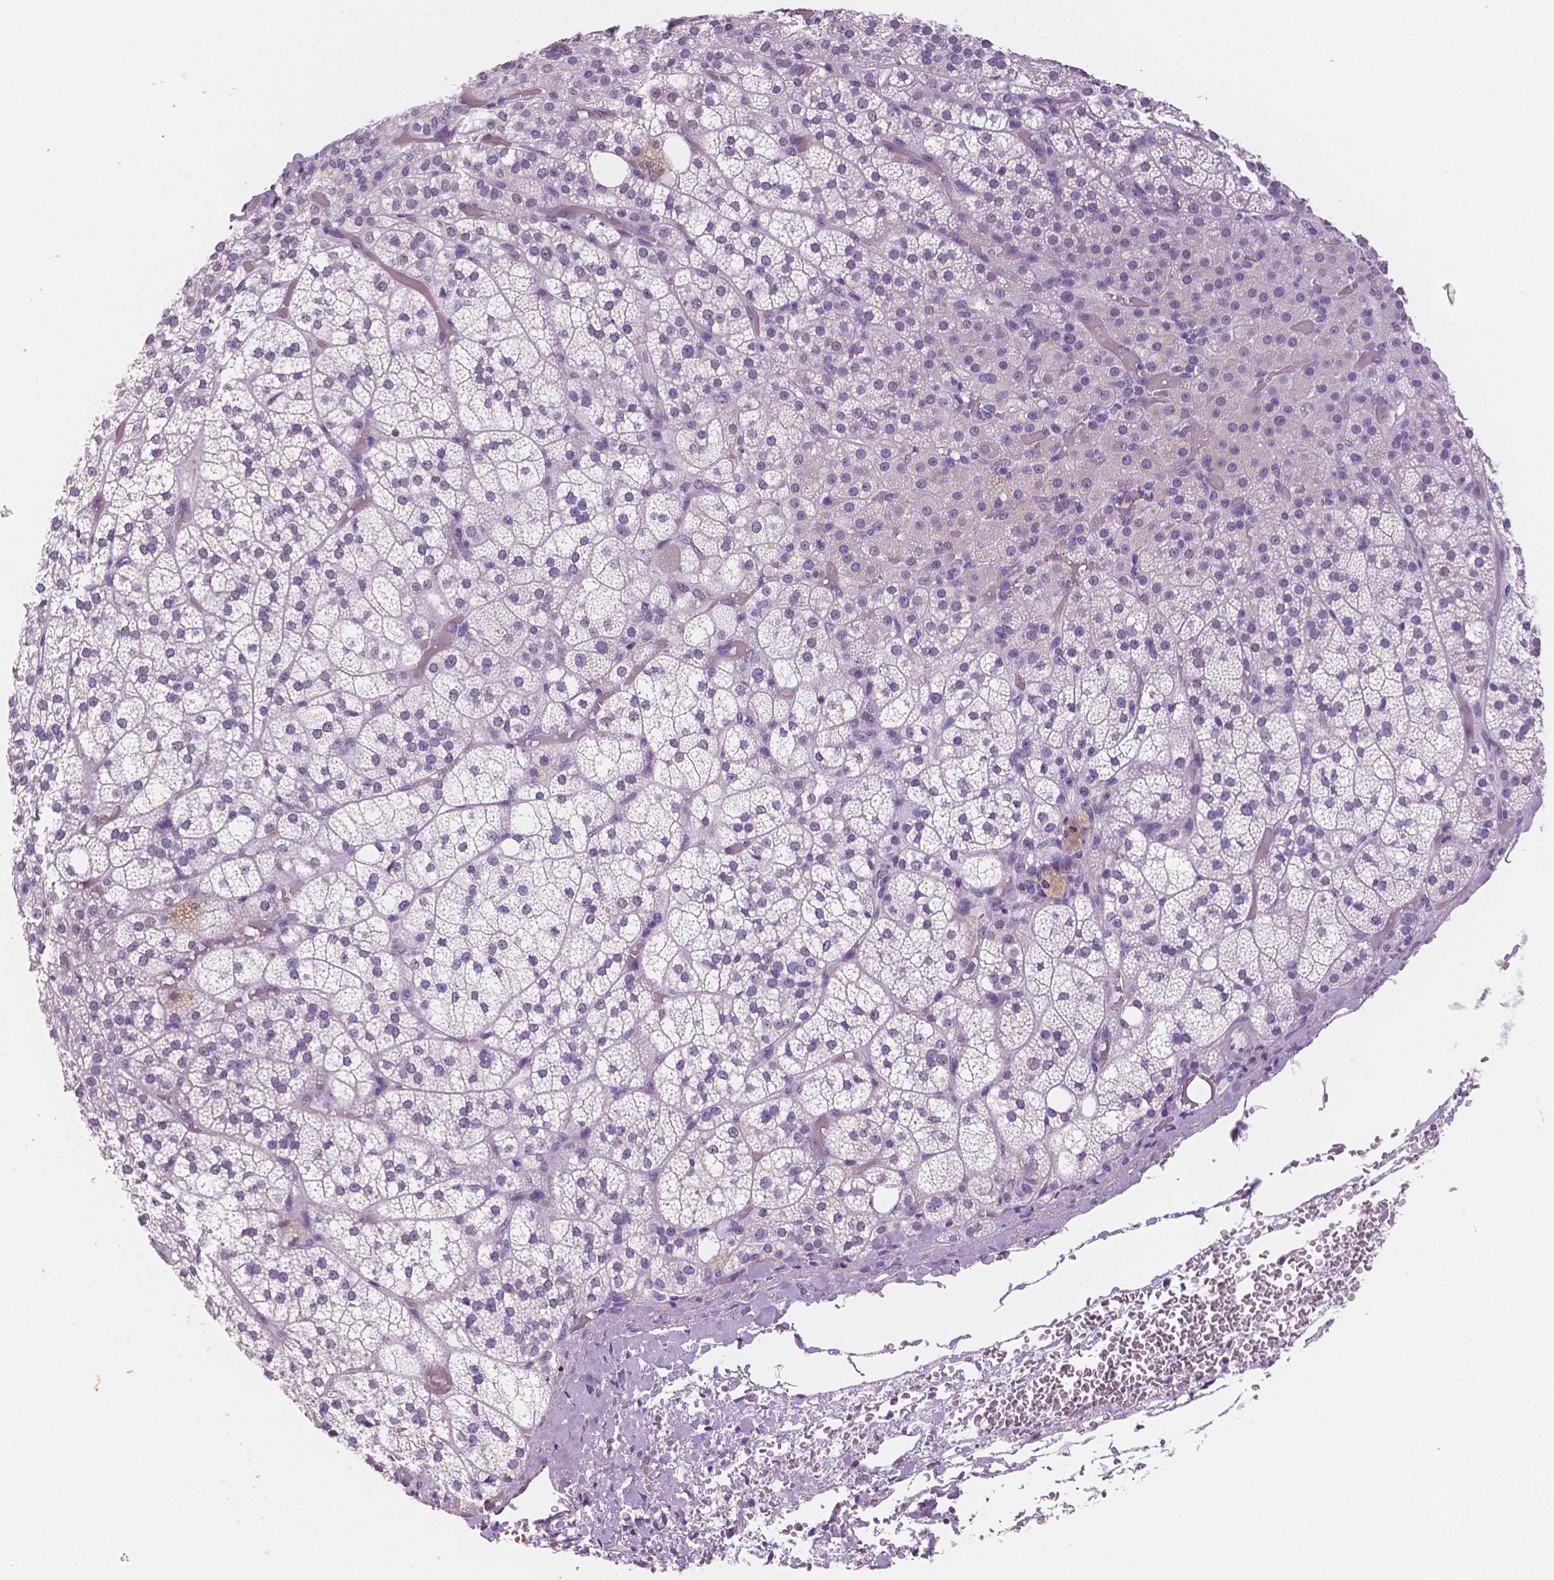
{"staining": {"intensity": "negative", "quantity": "none", "location": "none"}, "tissue": "adrenal gland", "cell_type": "Glandular cells", "image_type": "normal", "snomed": [{"axis": "morphology", "description": "Normal tissue, NOS"}, {"axis": "topography", "description": "Adrenal gland"}], "caption": "Glandular cells show no significant expression in normal adrenal gland. The staining is performed using DAB brown chromogen with nuclei counter-stained in using hematoxylin.", "gene": "TSPAN7", "patient": {"sex": "female", "age": 60}}